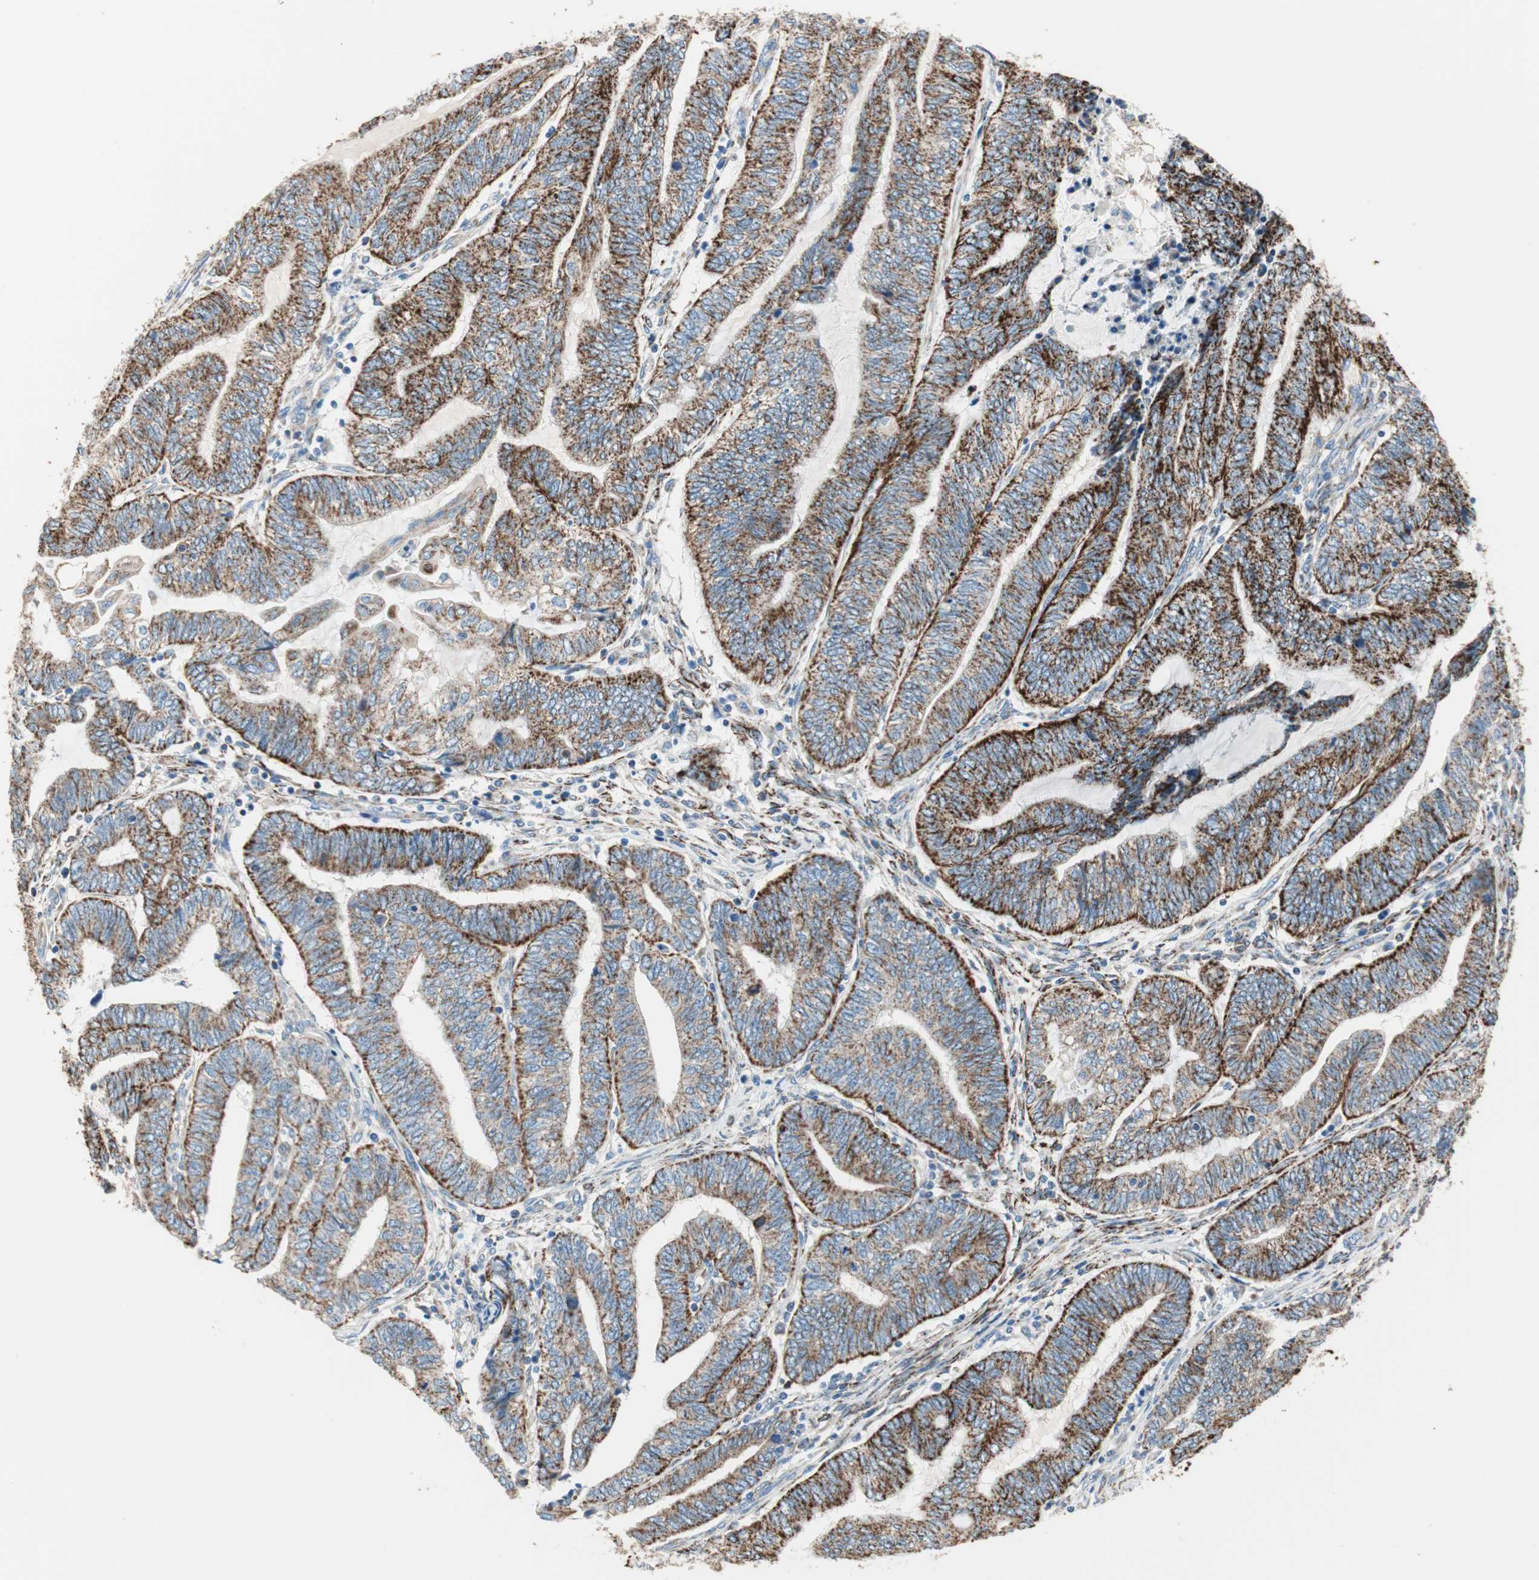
{"staining": {"intensity": "strong", "quantity": ">75%", "location": "cytoplasmic/membranous"}, "tissue": "endometrial cancer", "cell_type": "Tumor cells", "image_type": "cancer", "snomed": [{"axis": "morphology", "description": "Adenocarcinoma, NOS"}, {"axis": "topography", "description": "Uterus"}, {"axis": "topography", "description": "Endometrium"}], "caption": "Endometrial cancer (adenocarcinoma) stained with a protein marker displays strong staining in tumor cells.", "gene": "TST", "patient": {"sex": "female", "age": 70}}